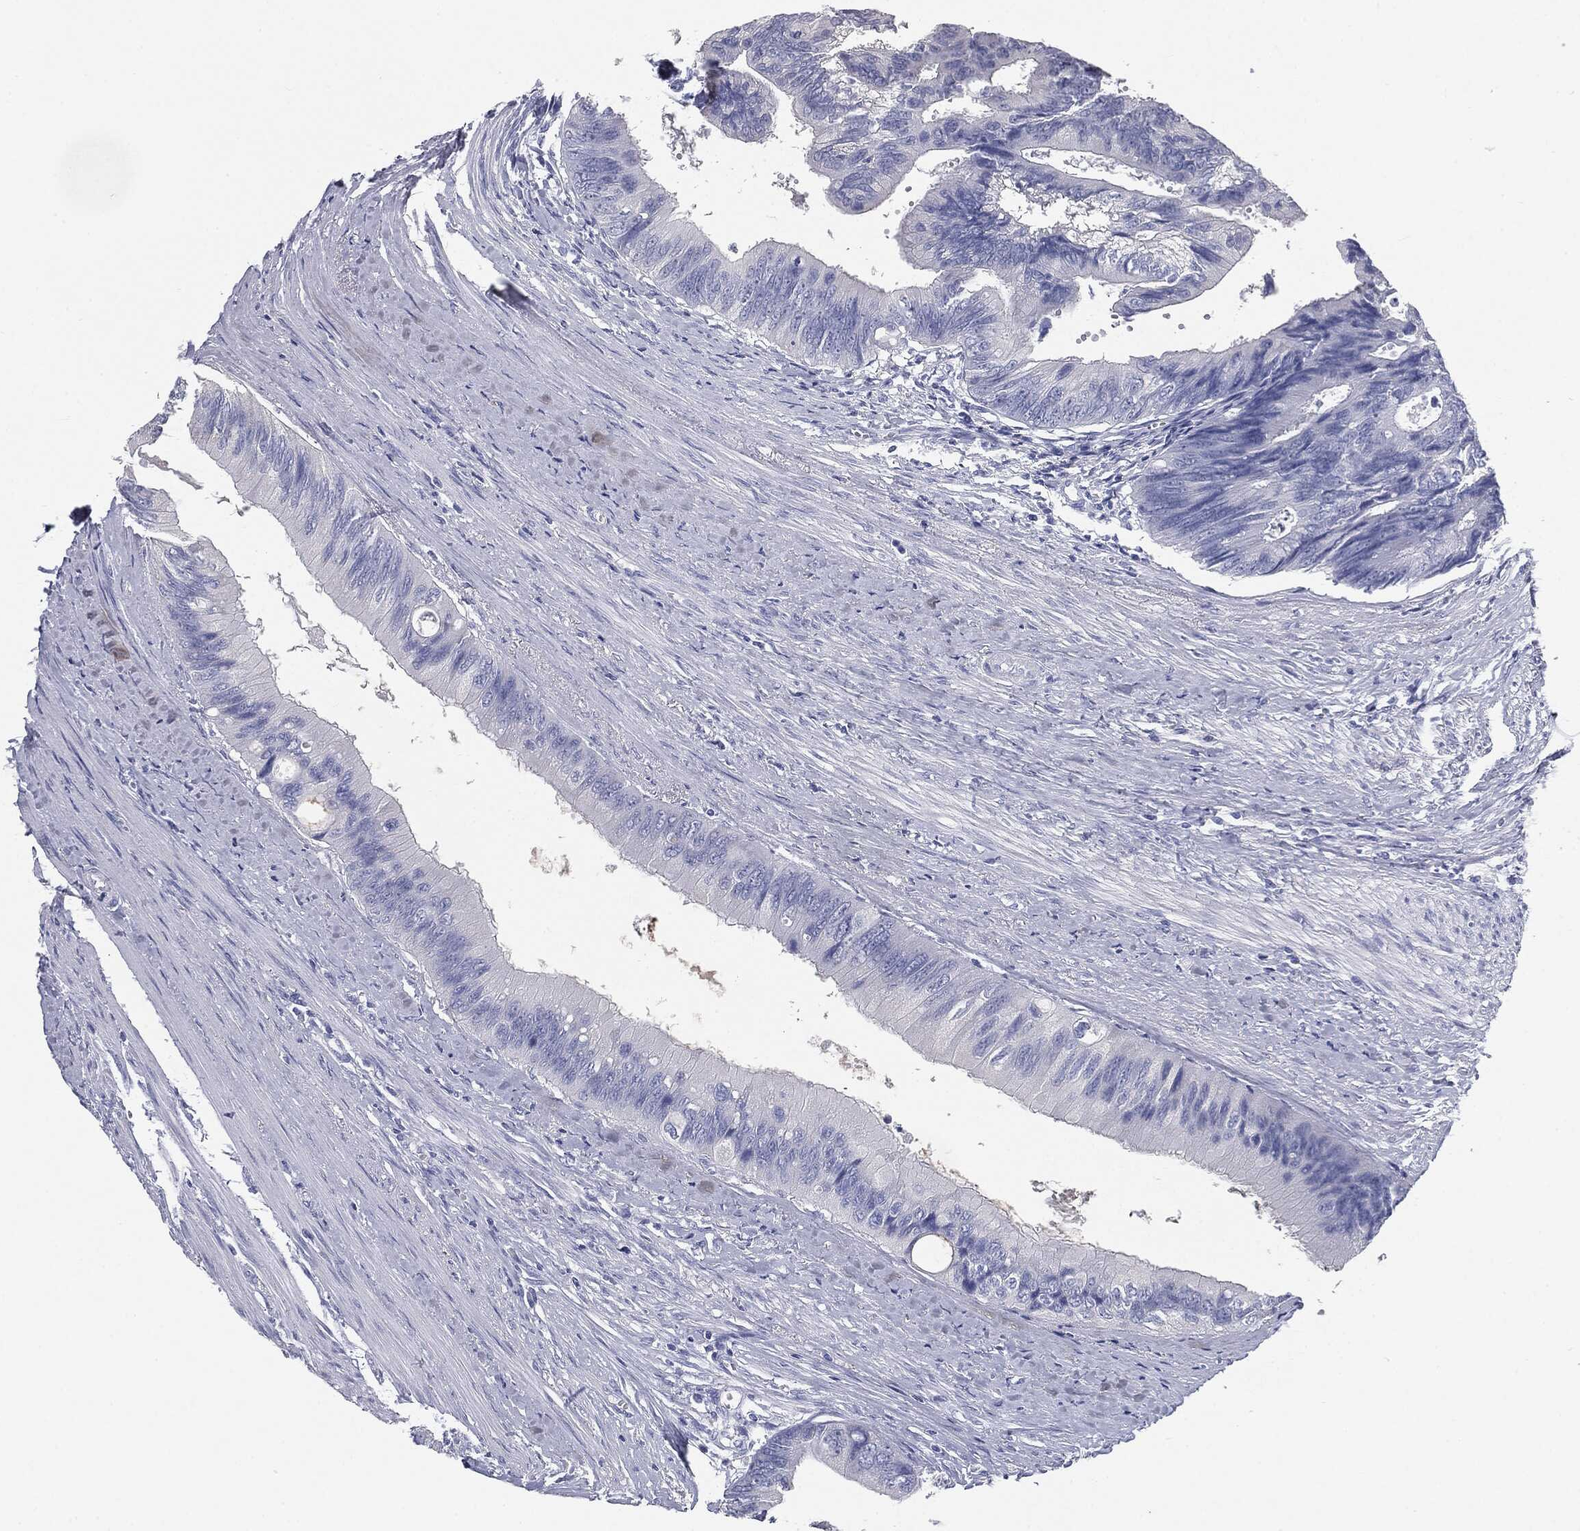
{"staining": {"intensity": "negative", "quantity": "none", "location": "none"}, "tissue": "colorectal cancer", "cell_type": "Tumor cells", "image_type": "cancer", "snomed": [{"axis": "morphology", "description": "Normal tissue, NOS"}, {"axis": "morphology", "description": "Adenocarcinoma, NOS"}, {"axis": "topography", "description": "Colon"}], "caption": "Tumor cells show no significant staining in colorectal cancer. (DAB (3,3'-diaminobenzidine) immunohistochemistry (IHC) visualized using brightfield microscopy, high magnification).", "gene": "CUZD1", "patient": {"sex": "male", "age": 65}}